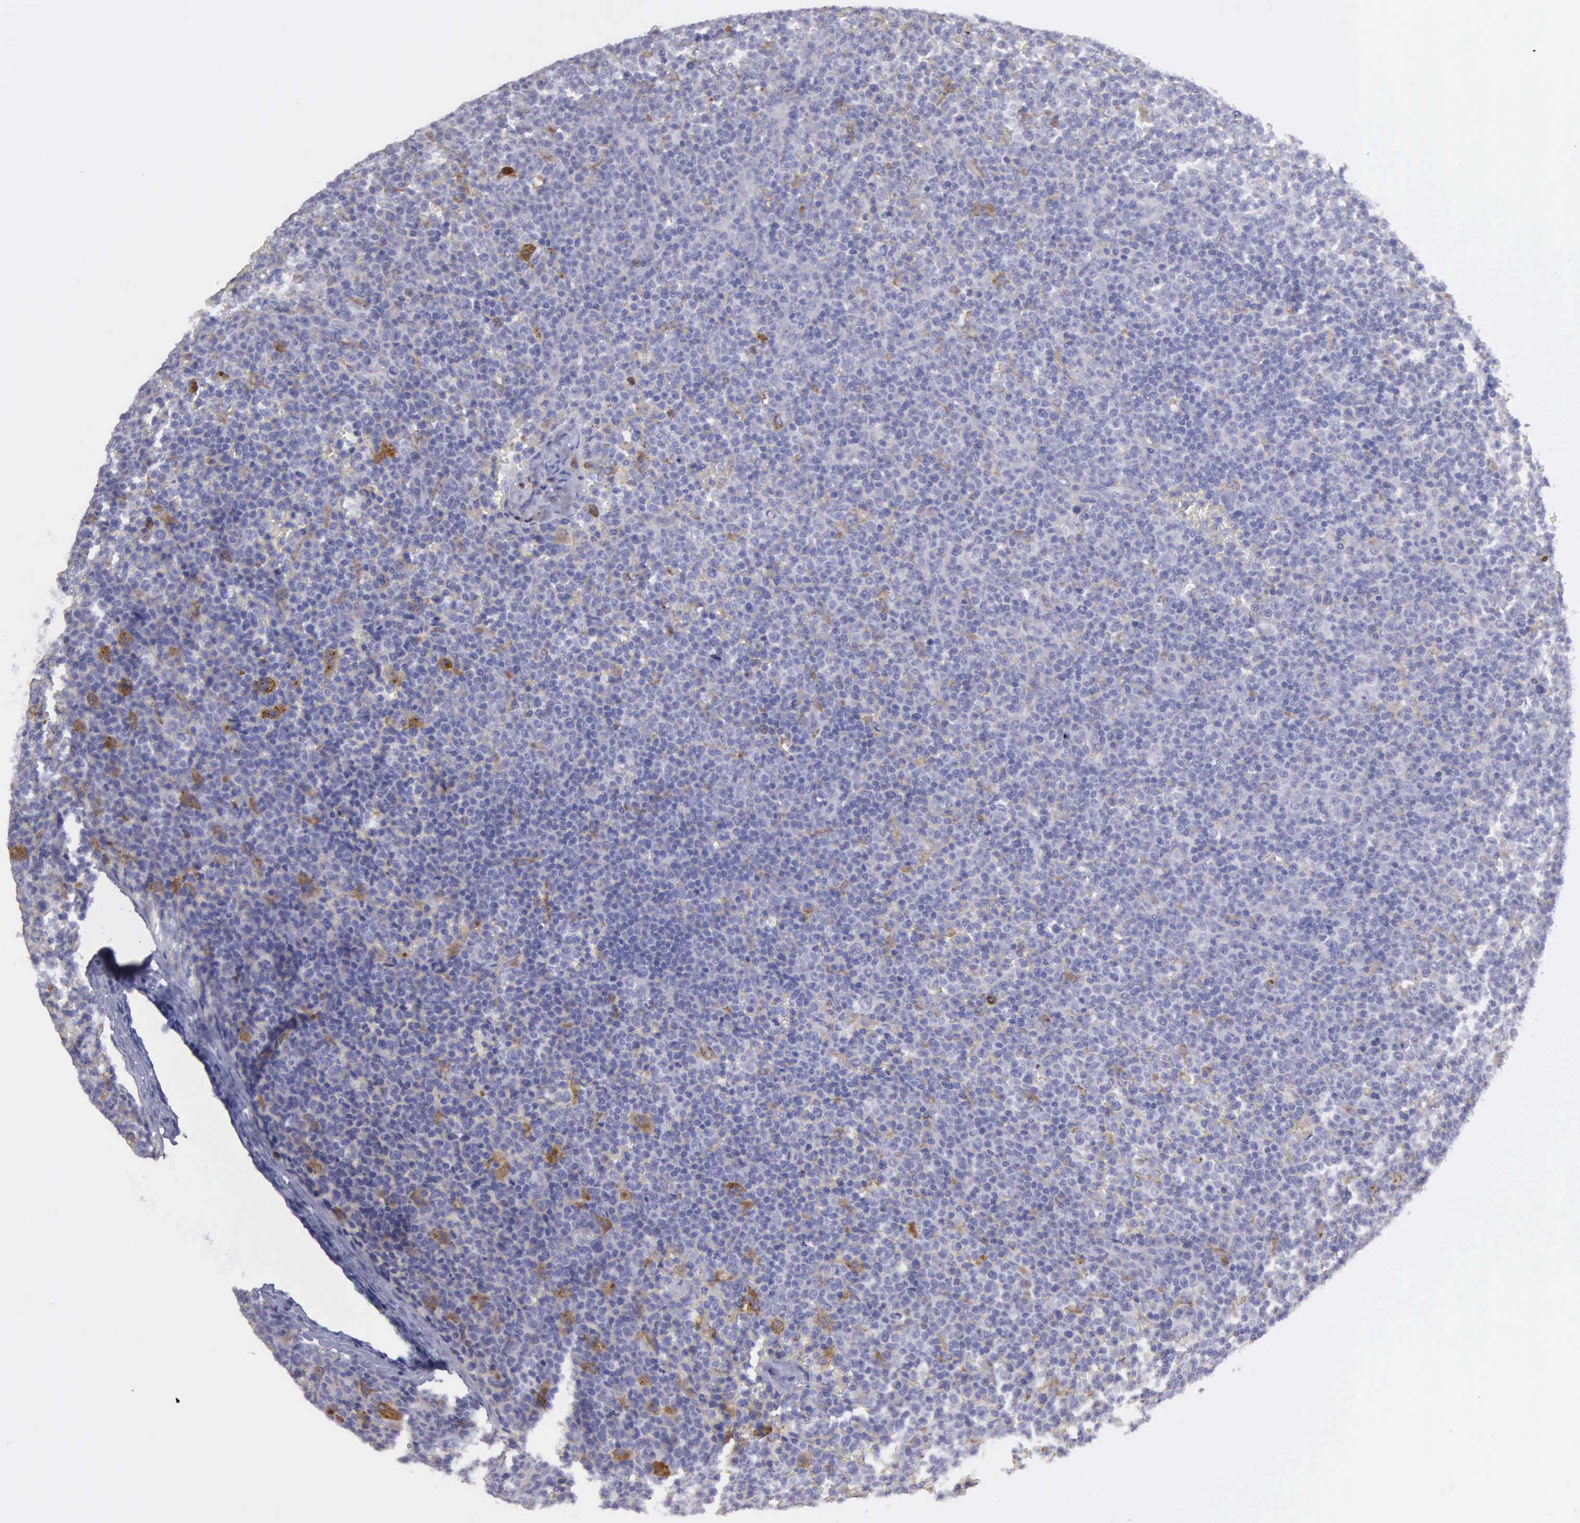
{"staining": {"intensity": "negative", "quantity": "none", "location": "none"}, "tissue": "lymphoma", "cell_type": "Tumor cells", "image_type": "cancer", "snomed": [{"axis": "morphology", "description": "Malignant lymphoma, non-Hodgkin's type, Low grade"}, {"axis": "topography", "description": "Lymph node"}], "caption": "Immunohistochemical staining of human malignant lymphoma, non-Hodgkin's type (low-grade) reveals no significant expression in tumor cells. (Stains: DAB immunohistochemistry with hematoxylin counter stain, Microscopy: brightfield microscopy at high magnification).", "gene": "TYRP1", "patient": {"sex": "male", "age": 50}}